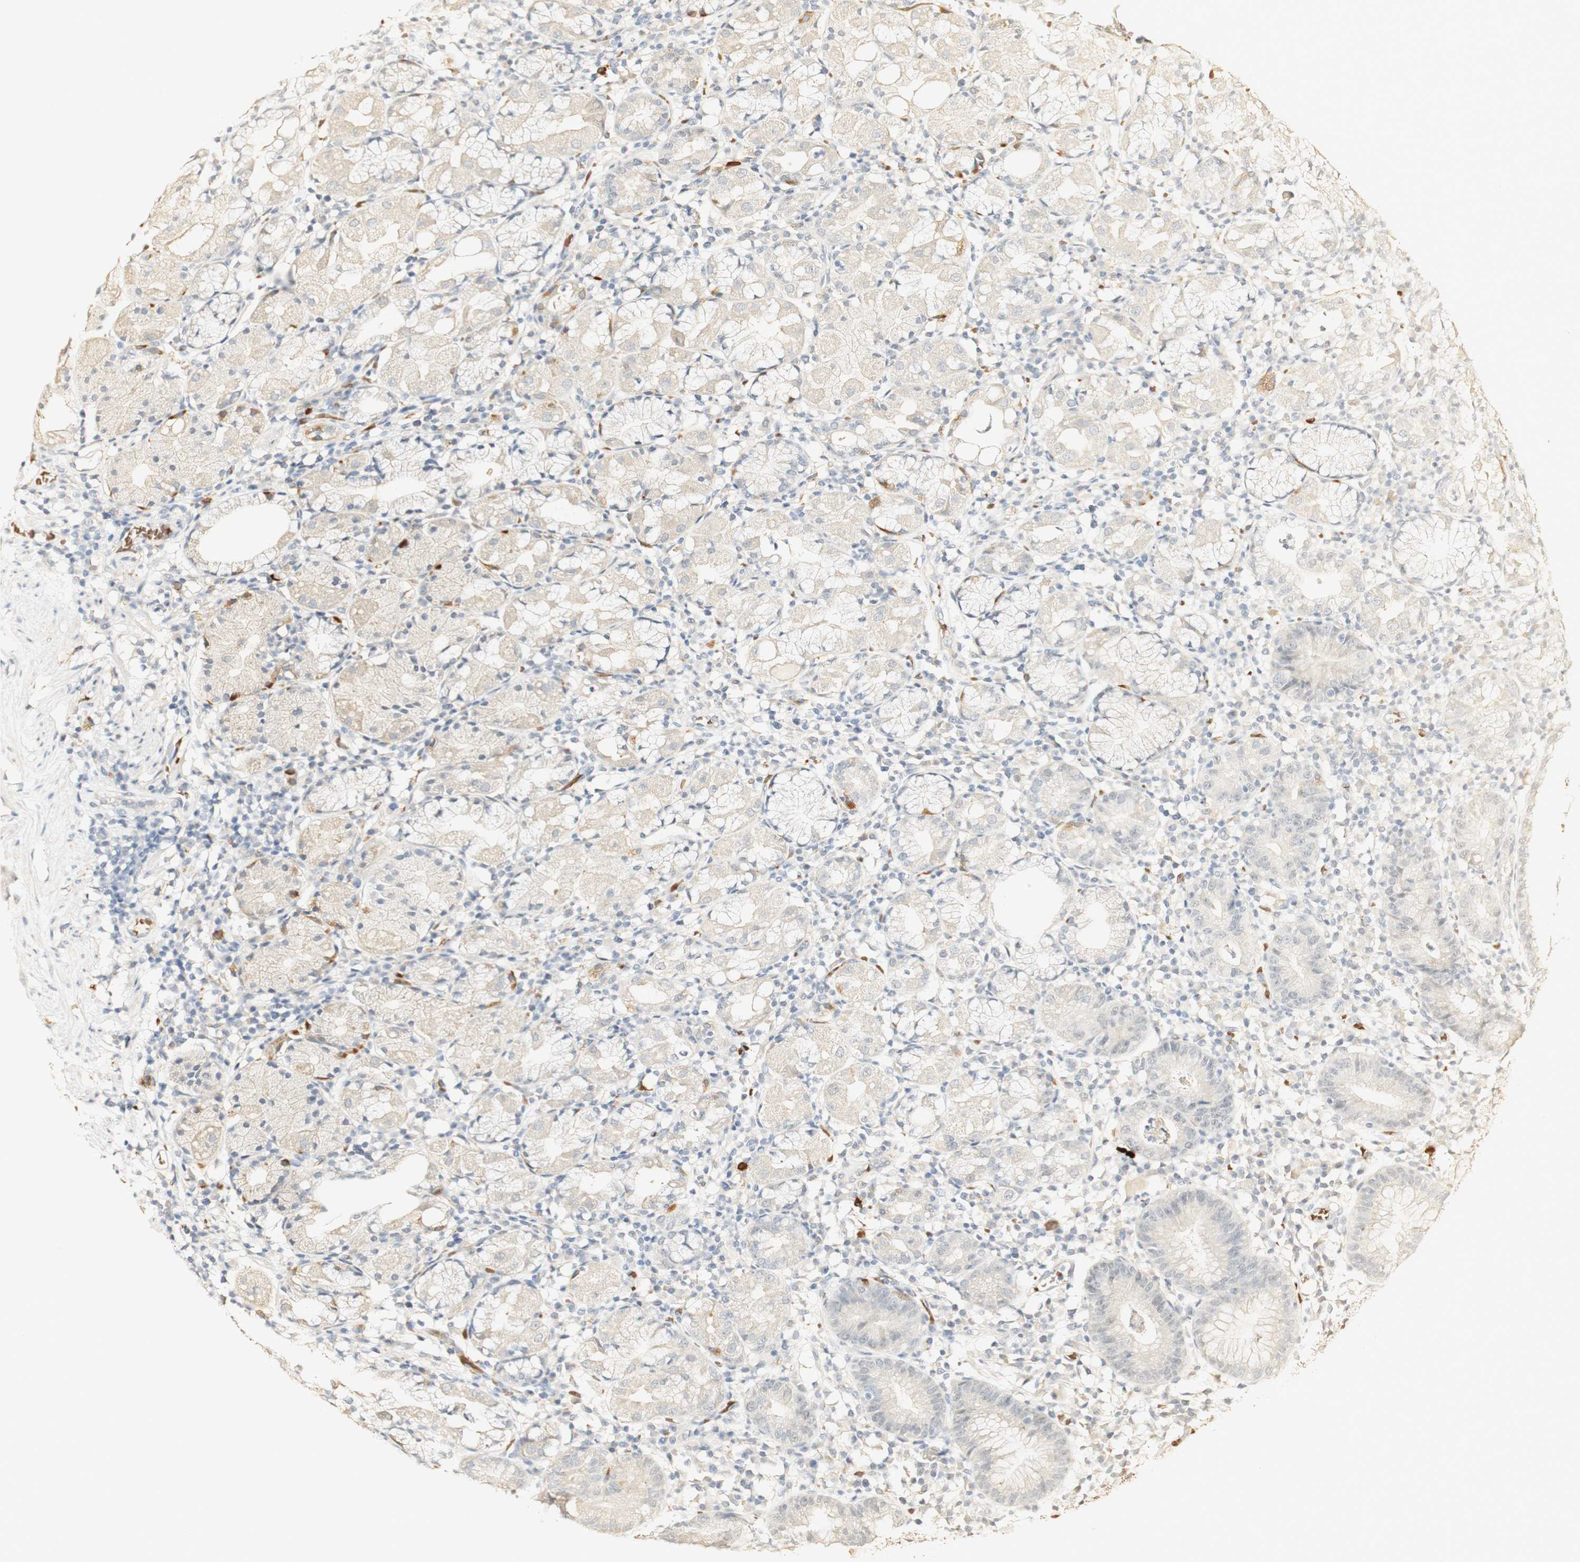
{"staining": {"intensity": "weak", "quantity": "<25%", "location": "cytoplasmic/membranous"}, "tissue": "stomach", "cell_type": "Glandular cells", "image_type": "normal", "snomed": [{"axis": "morphology", "description": "Normal tissue, NOS"}, {"axis": "topography", "description": "Stomach"}, {"axis": "topography", "description": "Stomach, lower"}], "caption": "A histopathology image of human stomach is negative for staining in glandular cells.", "gene": "SYT7", "patient": {"sex": "female", "age": 75}}